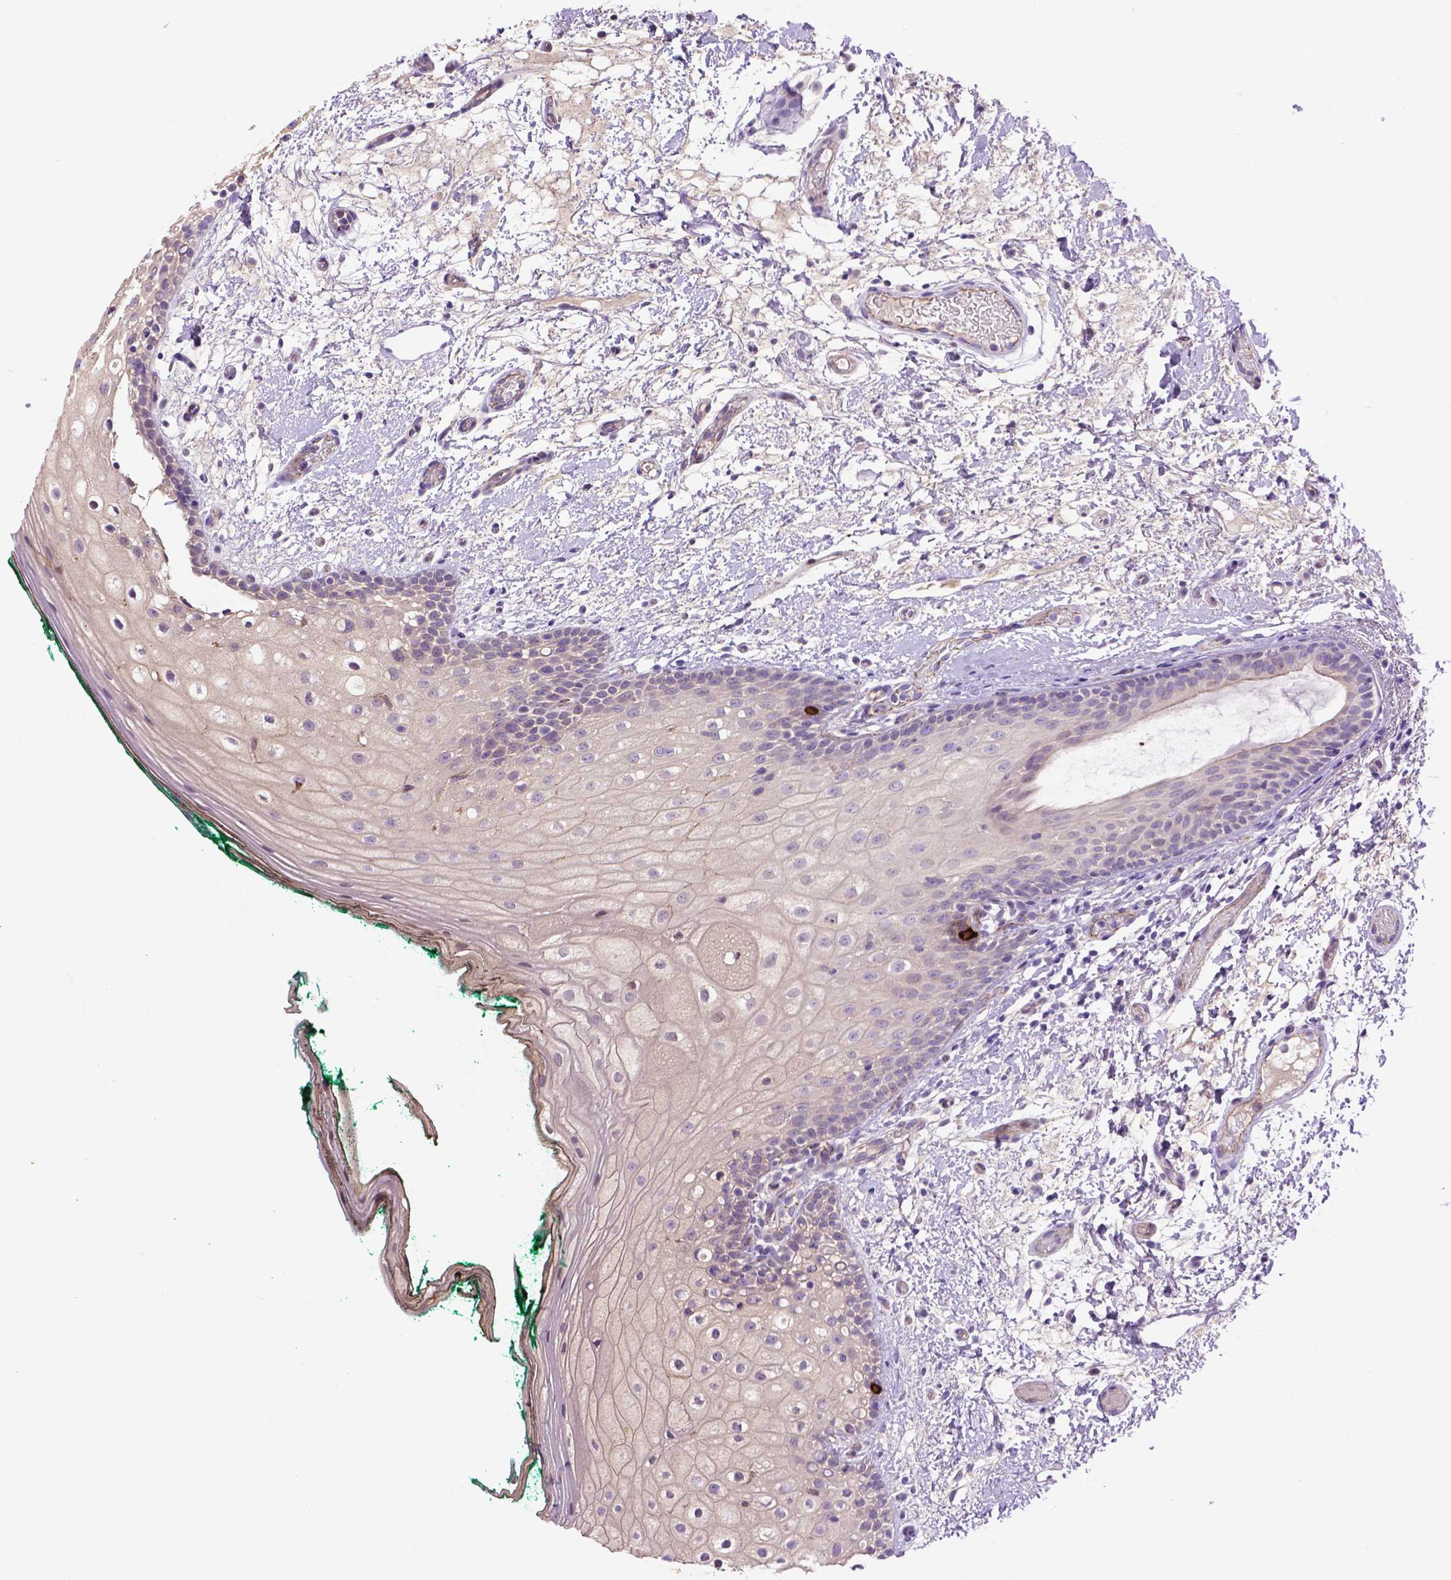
{"staining": {"intensity": "negative", "quantity": "none", "location": "none"}, "tissue": "oral mucosa", "cell_type": "Squamous epithelial cells", "image_type": "normal", "snomed": [{"axis": "morphology", "description": "Normal tissue, NOS"}, {"axis": "topography", "description": "Oral tissue"}], "caption": "Squamous epithelial cells show no significant protein expression in unremarkable oral mucosa. (IHC, brightfield microscopy, high magnification).", "gene": "CCER2", "patient": {"sex": "female", "age": 83}}